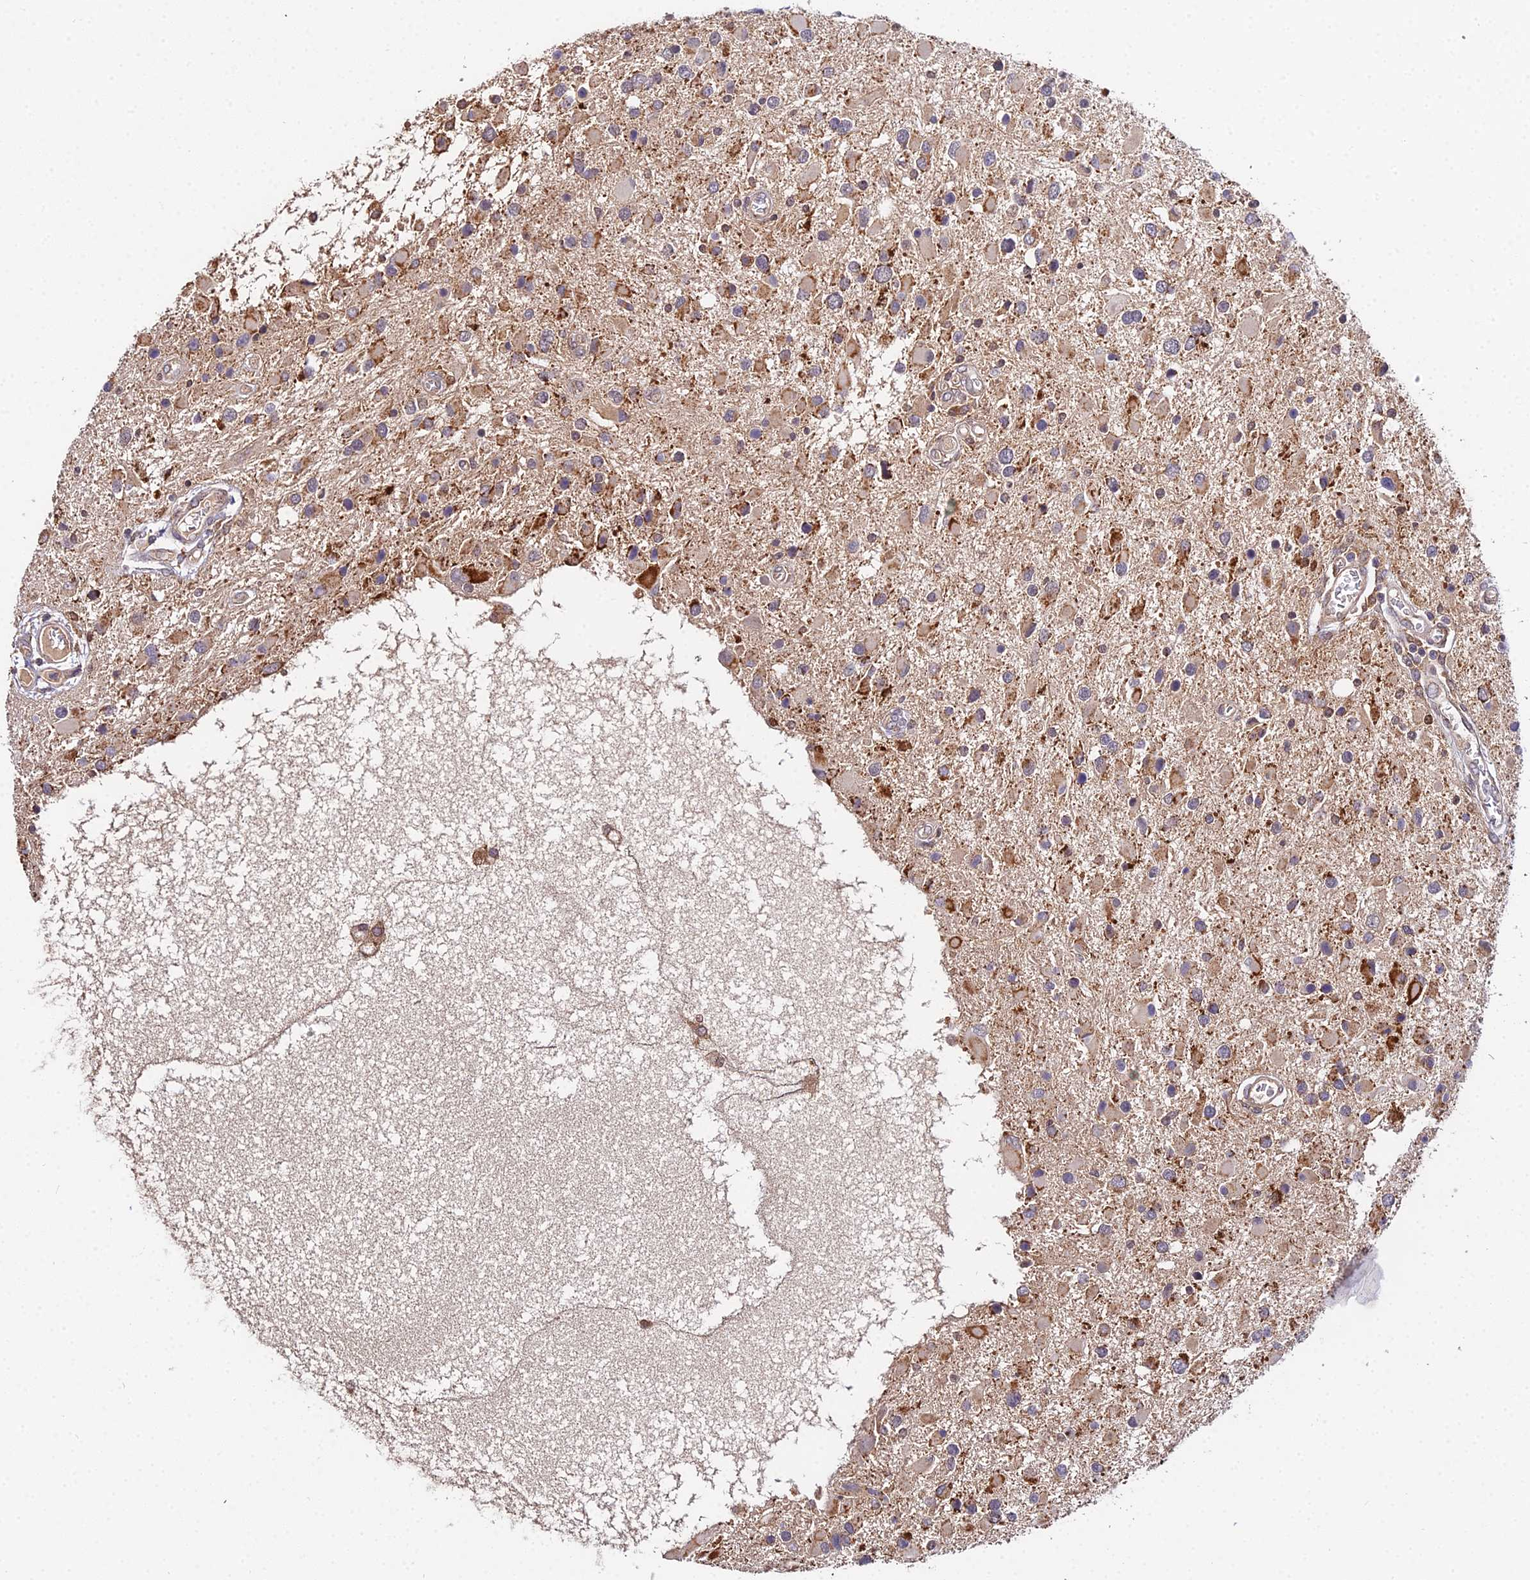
{"staining": {"intensity": "weak", "quantity": ">75%", "location": "cytoplasmic/membranous"}, "tissue": "glioma", "cell_type": "Tumor cells", "image_type": "cancer", "snomed": [{"axis": "morphology", "description": "Glioma, malignant, High grade"}, {"axis": "topography", "description": "Brain"}], "caption": "Immunohistochemistry micrograph of neoplastic tissue: malignant glioma (high-grade) stained using immunohistochemistry displays low levels of weak protein expression localized specifically in the cytoplasmic/membranous of tumor cells, appearing as a cytoplasmic/membranous brown color.", "gene": "ZBED8", "patient": {"sex": "male", "age": 53}}